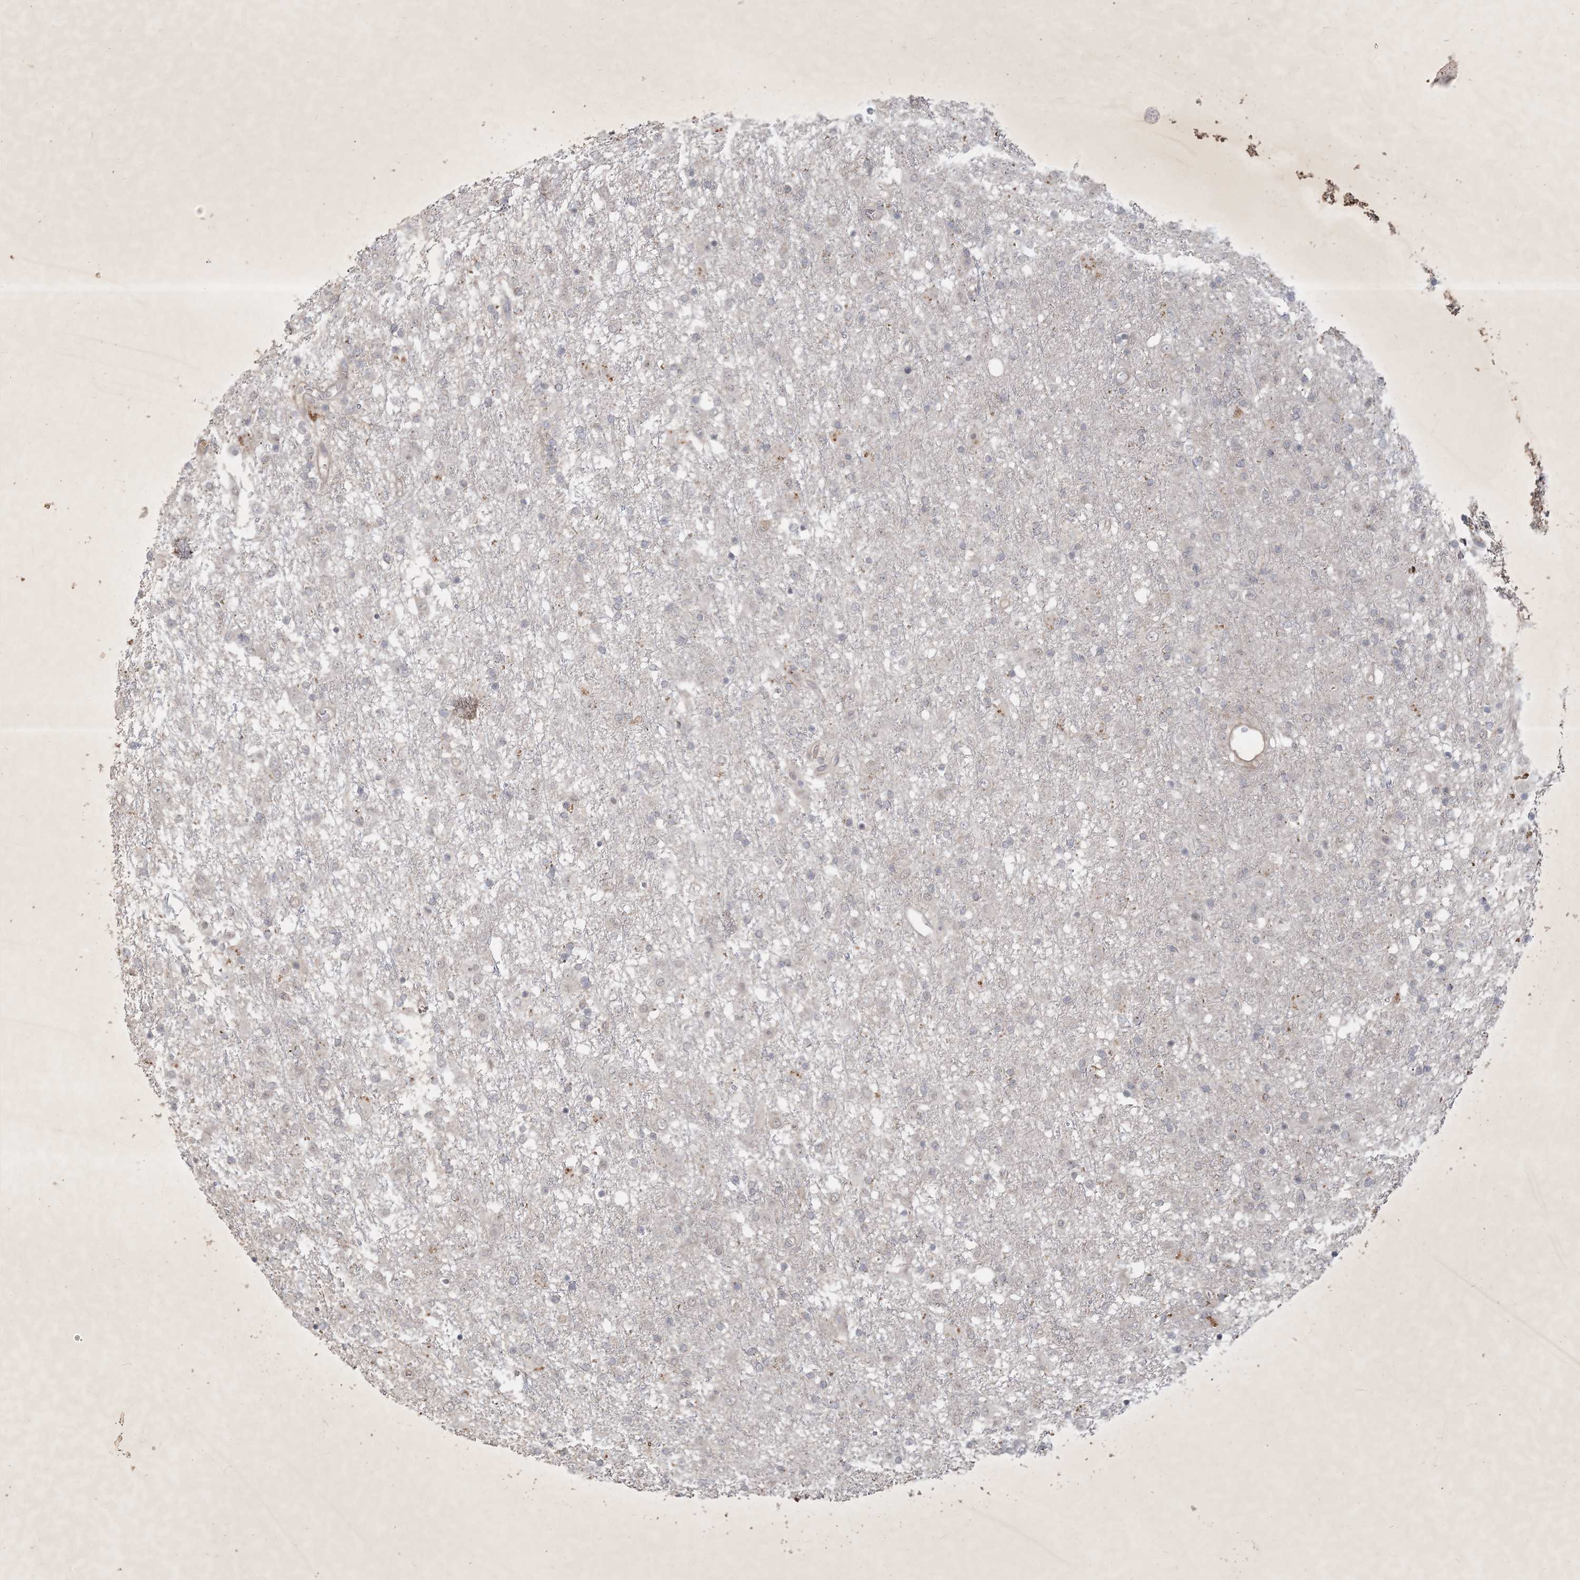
{"staining": {"intensity": "negative", "quantity": "none", "location": "none"}, "tissue": "glioma", "cell_type": "Tumor cells", "image_type": "cancer", "snomed": [{"axis": "morphology", "description": "Glioma, malignant, Low grade"}, {"axis": "topography", "description": "Brain"}], "caption": "Histopathology image shows no protein staining in tumor cells of glioma tissue.", "gene": "BOD1", "patient": {"sex": "male", "age": 65}}